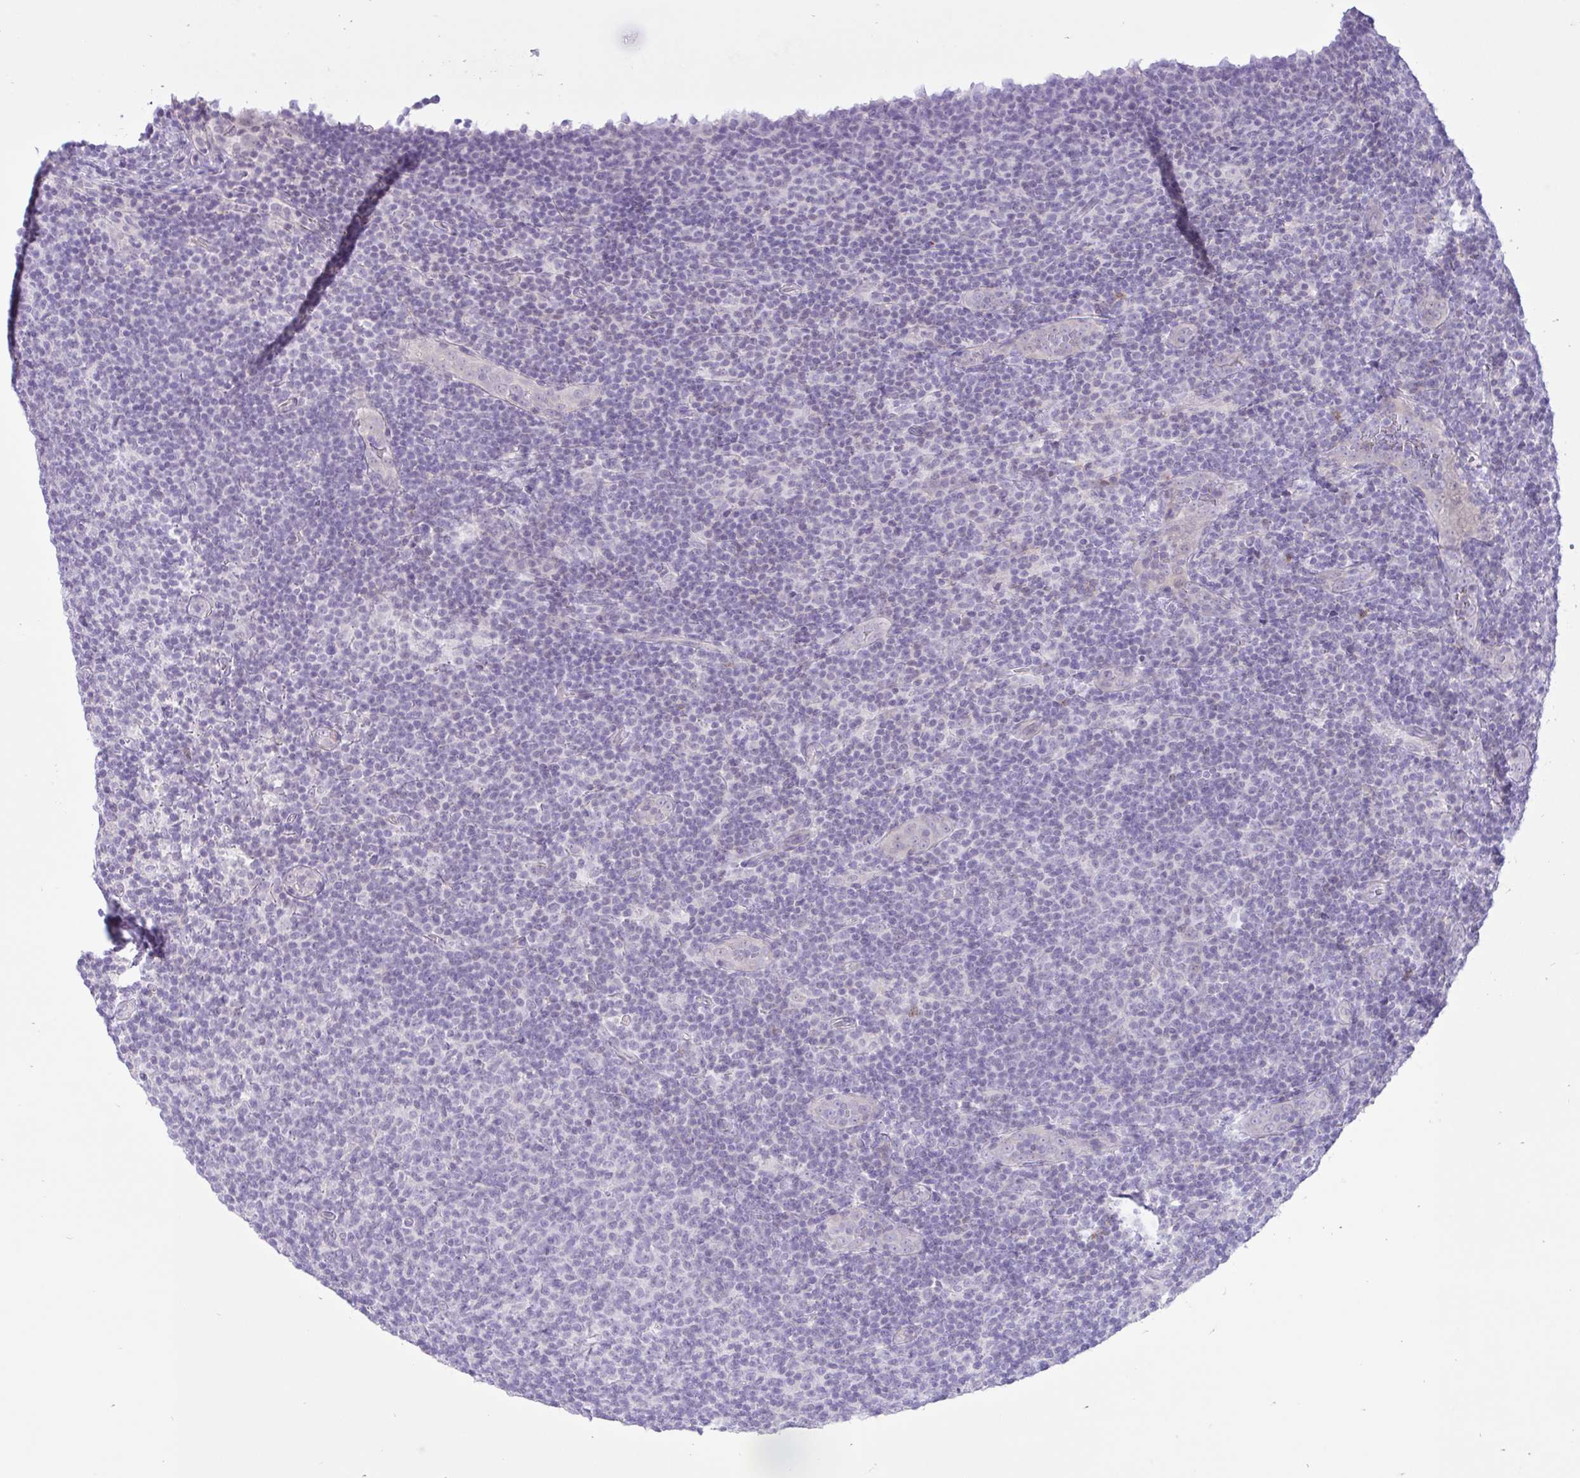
{"staining": {"intensity": "negative", "quantity": "none", "location": "none"}, "tissue": "lymphoma", "cell_type": "Tumor cells", "image_type": "cancer", "snomed": [{"axis": "morphology", "description": "Malignant lymphoma, non-Hodgkin's type, Low grade"}, {"axis": "topography", "description": "Lymph node"}], "caption": "An IHC histopathology image of low-grade malignant lymphoma, non-Hodgkin's type is shown. There is no staining in tumor cells of low-grade malignant lymphoma, non-Hodgkin's type. (Stains: DAB IHC with hematoxylin counter stain, Microscopy: brightfield microscopy at high magnification).", "gene": "ZNF101", "patient": {"sex": "male", "age": 66}}